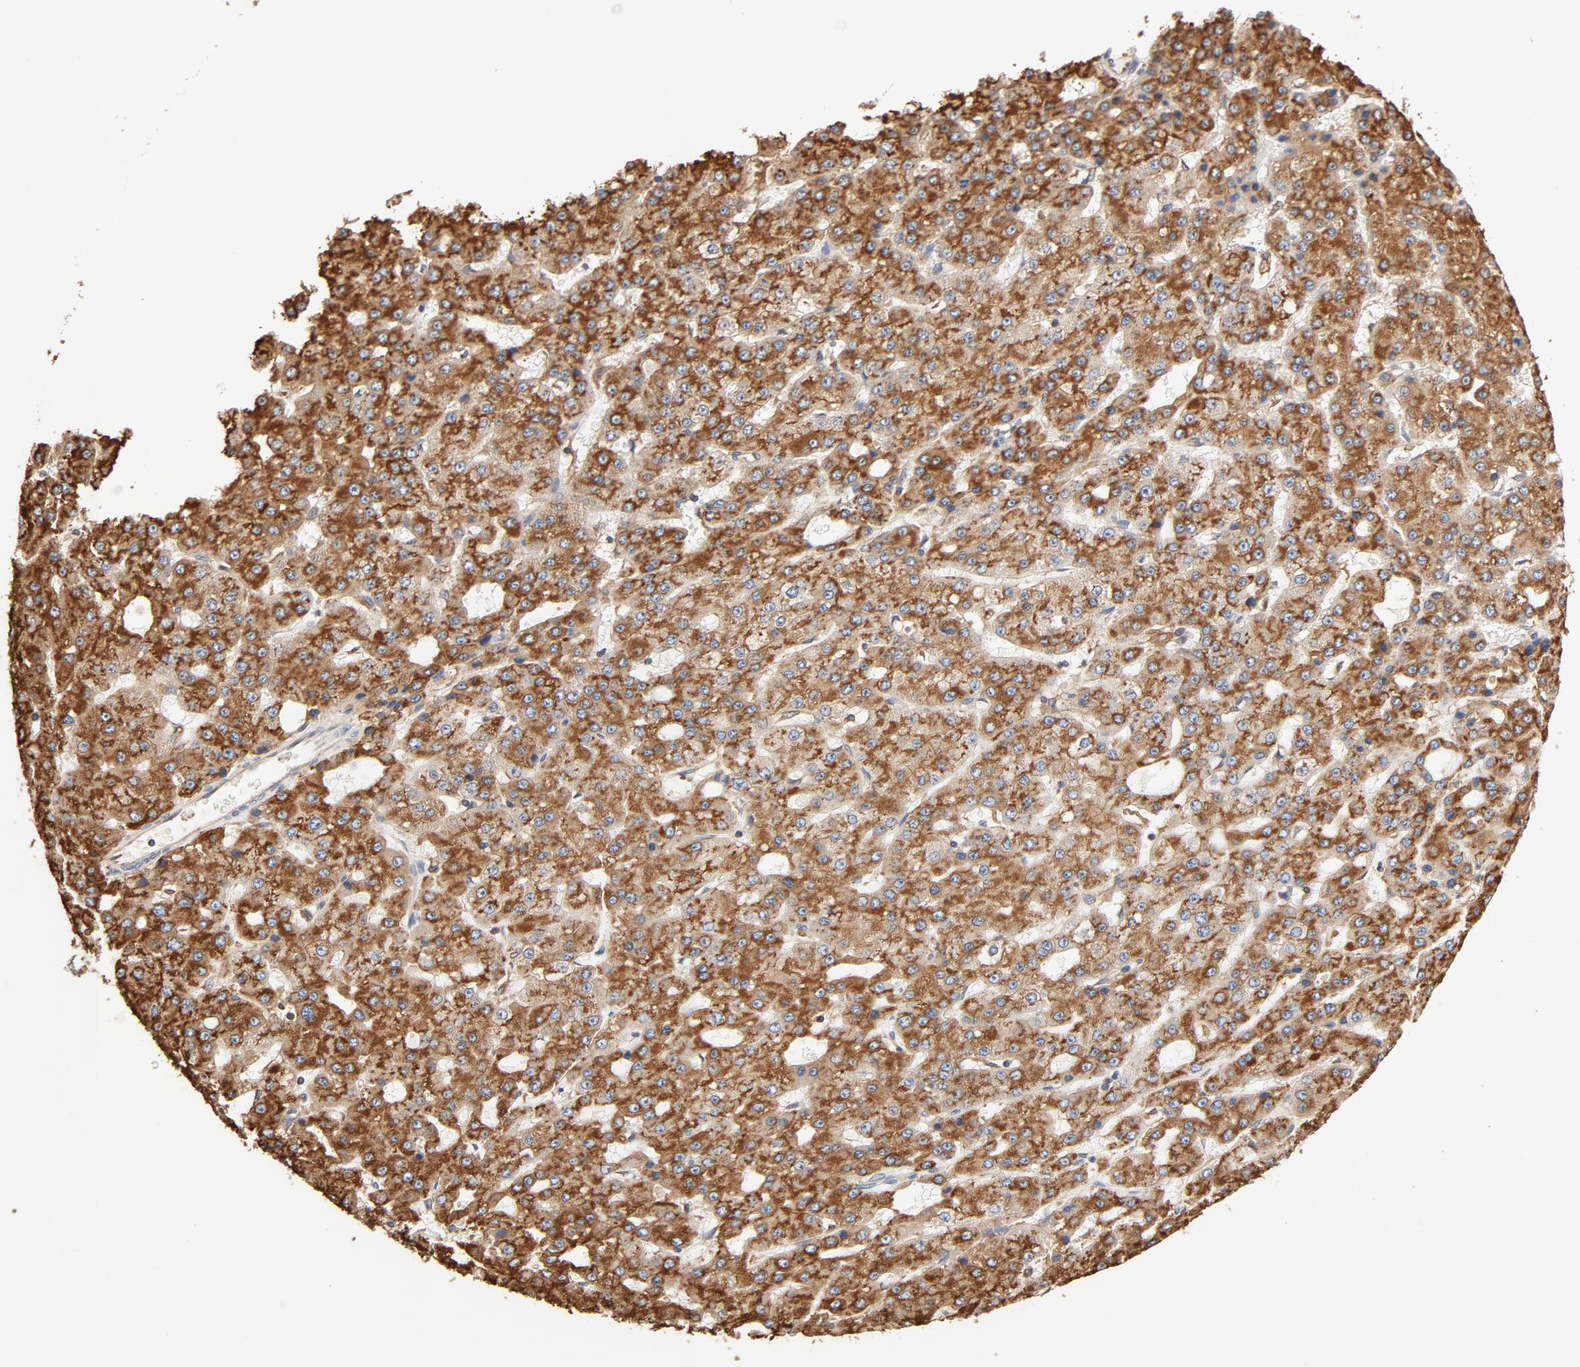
{"staining": {"intensity": "strong", "quantity": ">75%", "location": "cytoplasmic/membranous"}, "tissue": "liver cancer", "cell_type": "Tumor cells", "image_type": "cancer", "snomed": [{"axis": "morphology", "description": "Carcinoma, Hepatocellular, NOS"}, {"axis": "topography", "description": "Liver"}], "caption": "Immunohistochemistry image of liver hepatocellular carcinoma stained for a protein (brown), which reveals high levels of strong cytoplasmic/membranous expression in about >75% of tumor cells.", "gene": "BCAP31", "patient": {"sex": "male", "age": 47}}